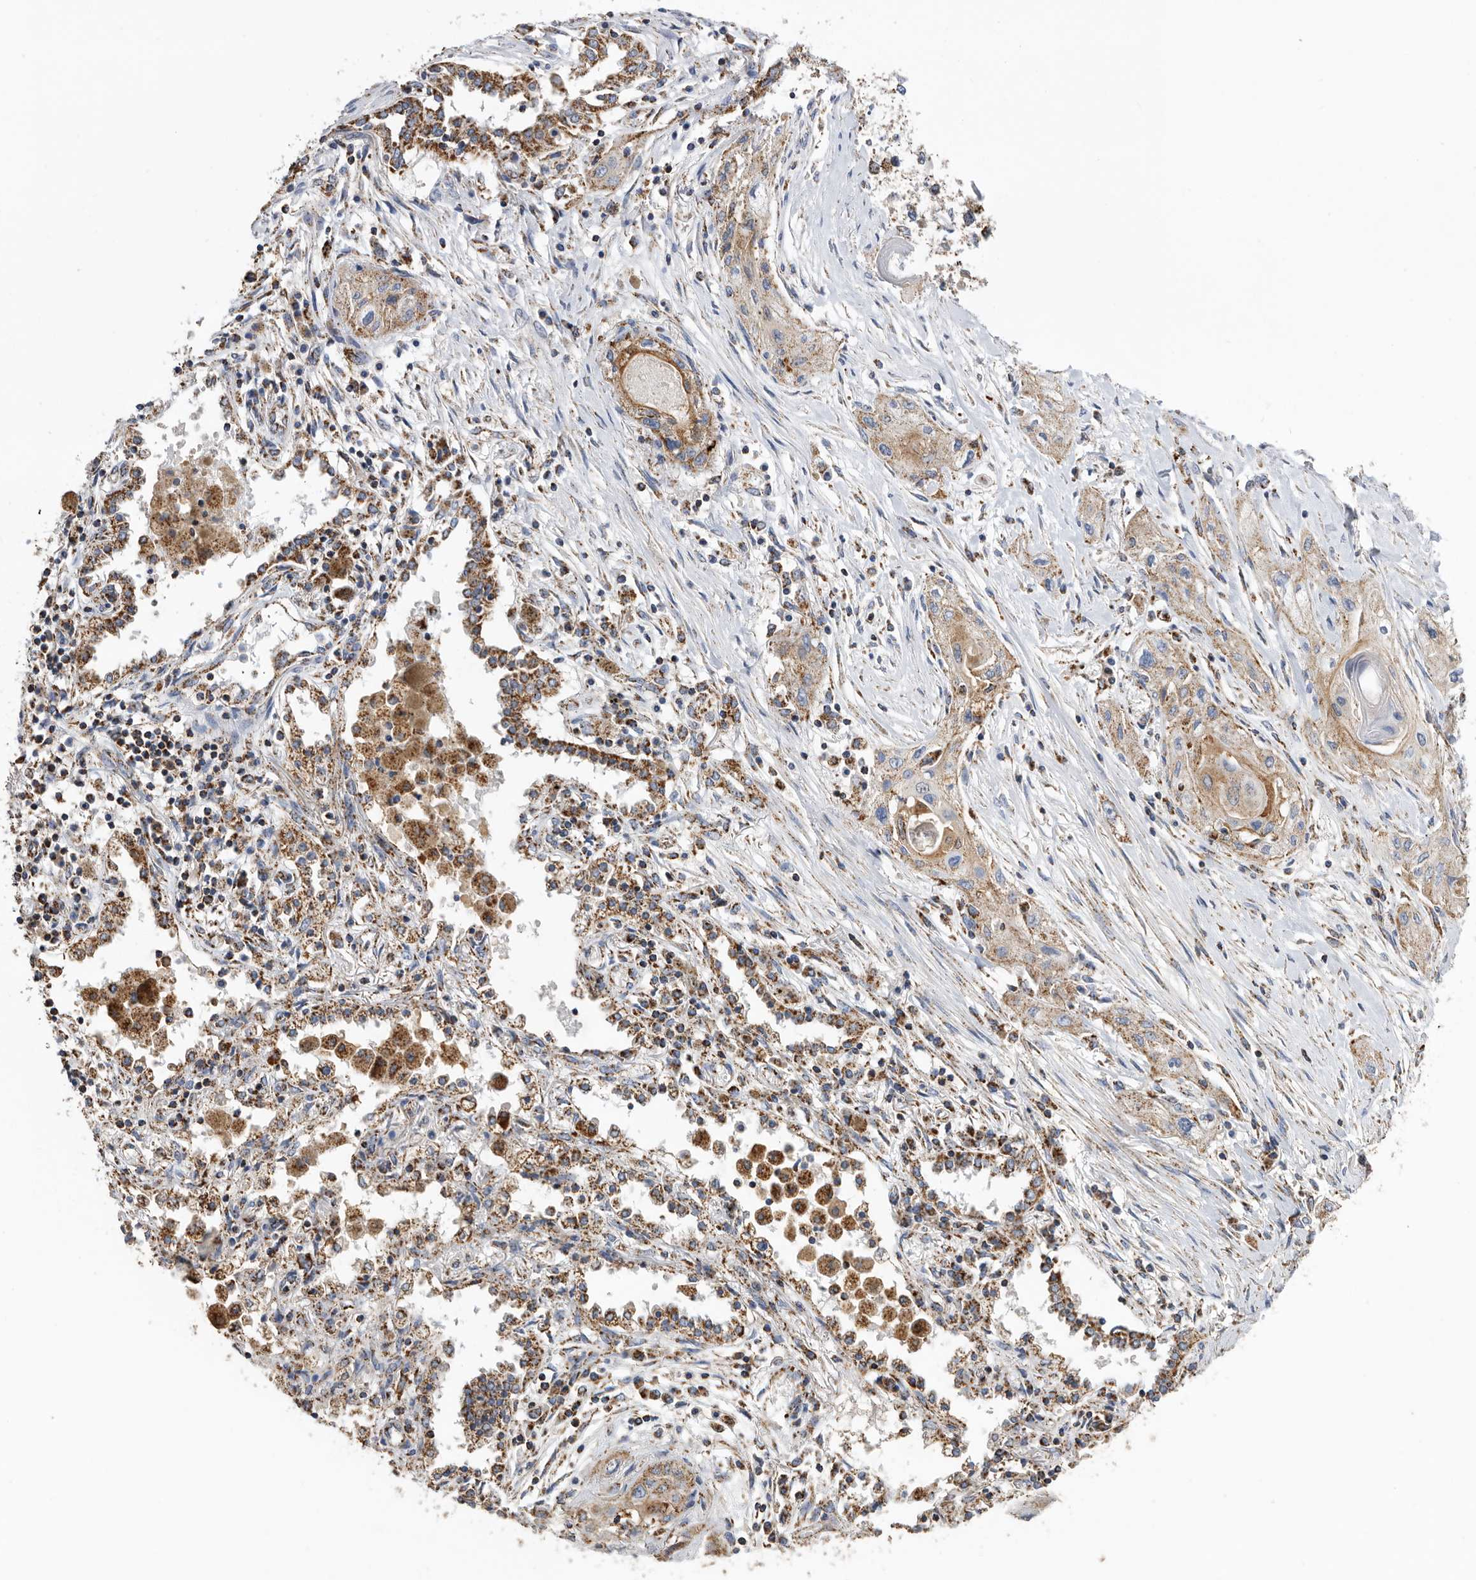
{"staining": {"intensity": "moderate", "quantity": ">75%", "location": "cytoplasmic/membranous"}, "tissue": "lung cancer", "cell_type": "Tumor cells", "image_type": "cancer", "snomed": [{"axis": "morphology", "description": "Squamous cell carcinoma, NOS"}, {"axis": "topography", "description": "Lung"}], "caption": "Squamous cell carcinoma (lung) tissue exhibits moderate cytoplasmic/membranous positivity in approximately >75% of tumor cells Nuclei are stained in blue.", "gene": "WFDC1", "patient": {"sex": "female", "age": 47}}